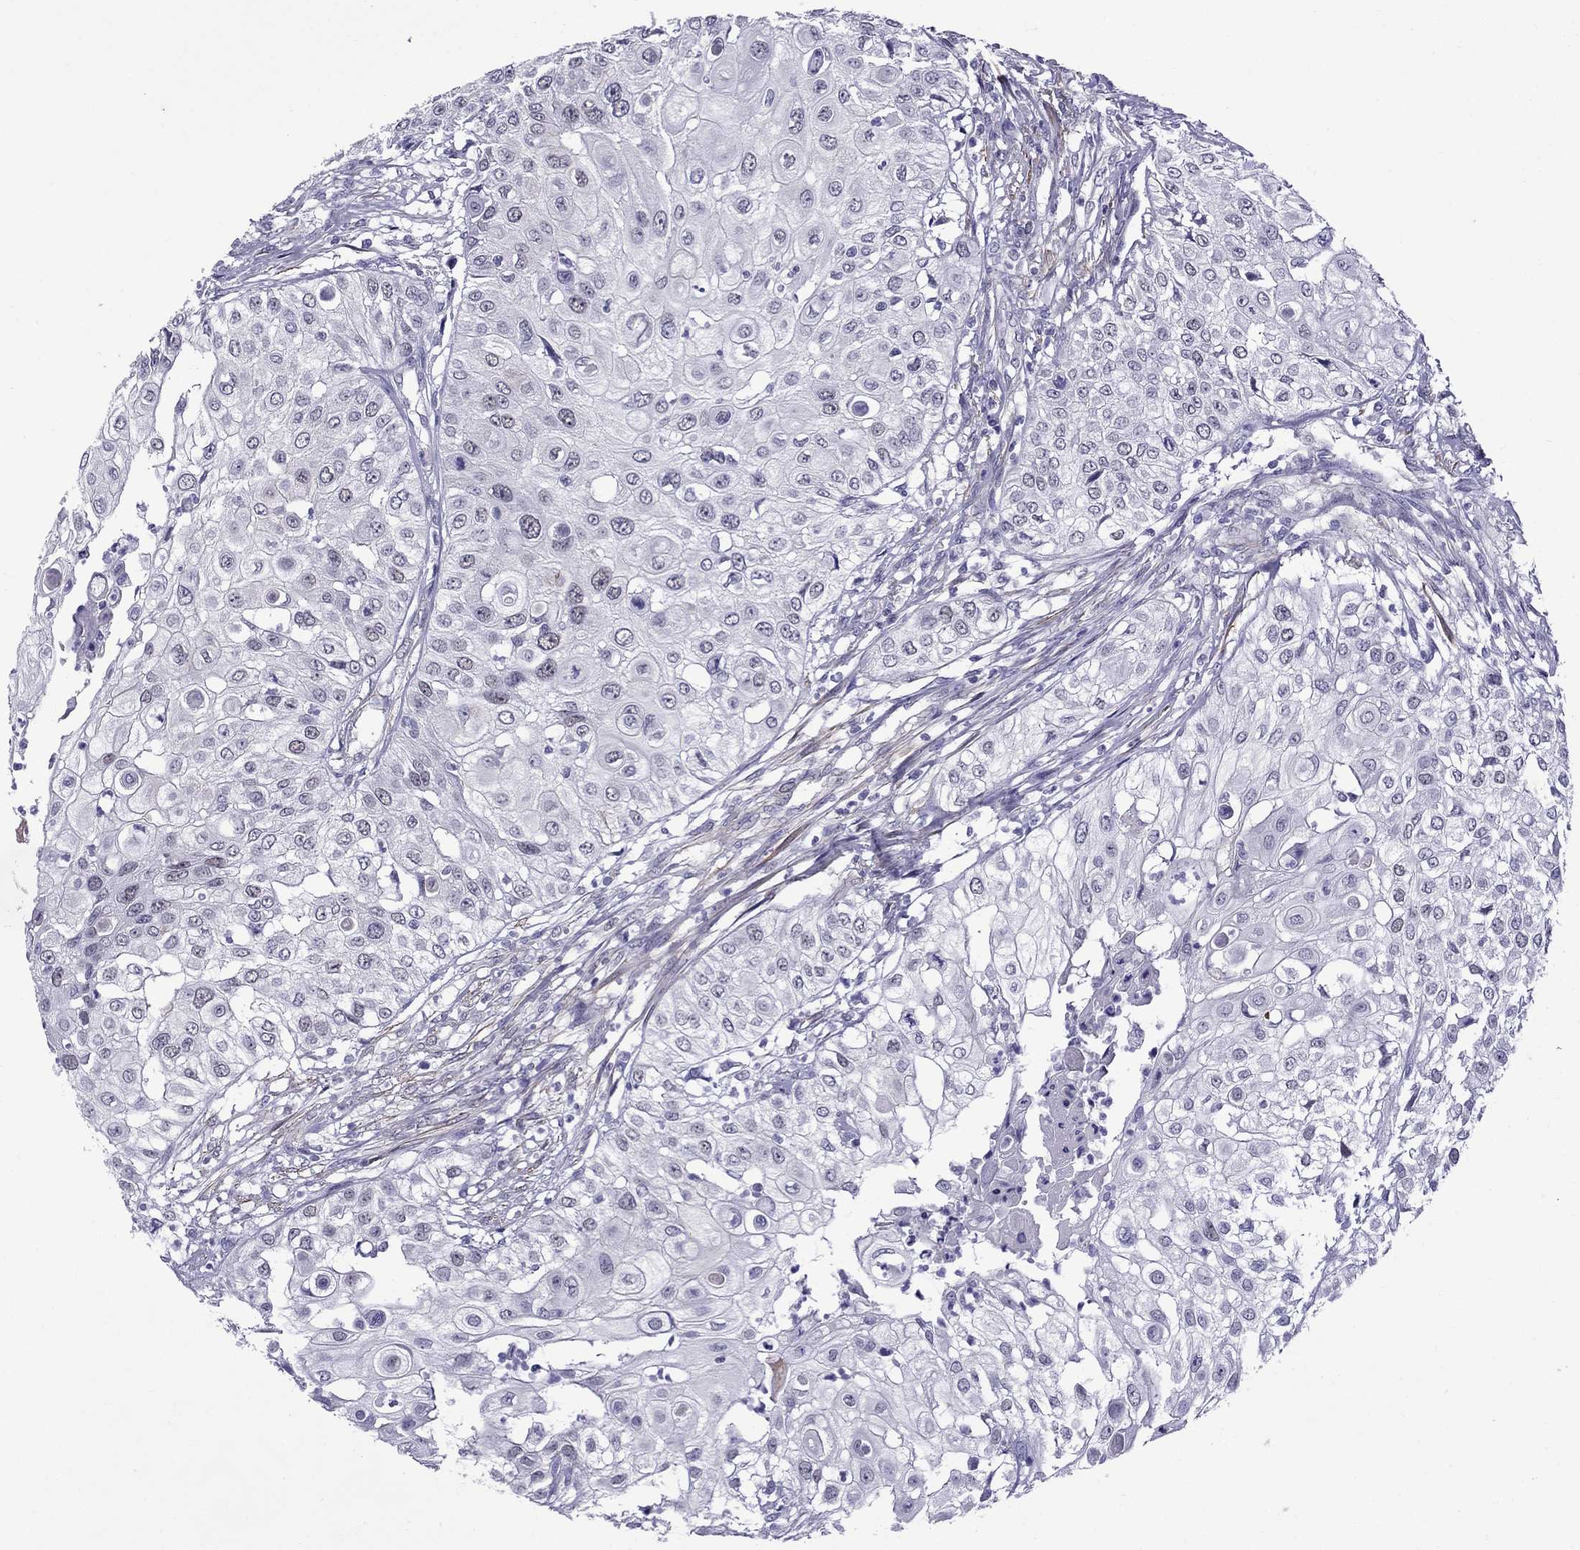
{"staining": {"intensity": "negative", "quantity": "none", "location": "none"}, "tissue": "urothelial cancer", "cell_type": "Tumor cells", "image_type": "cancer", "snomed": [{"axis": "morphology", "description": "Urothelial carcinoma, High grade"}, {"axis": "topography", "description": "Urinary bladder"}], "caption": "This is an IHC photomicrograph of human urothelial cancer. There is no positivity in tumor cells.", "gene": "CHRNA5", "patient": {"sex": "female", "age": 79}}